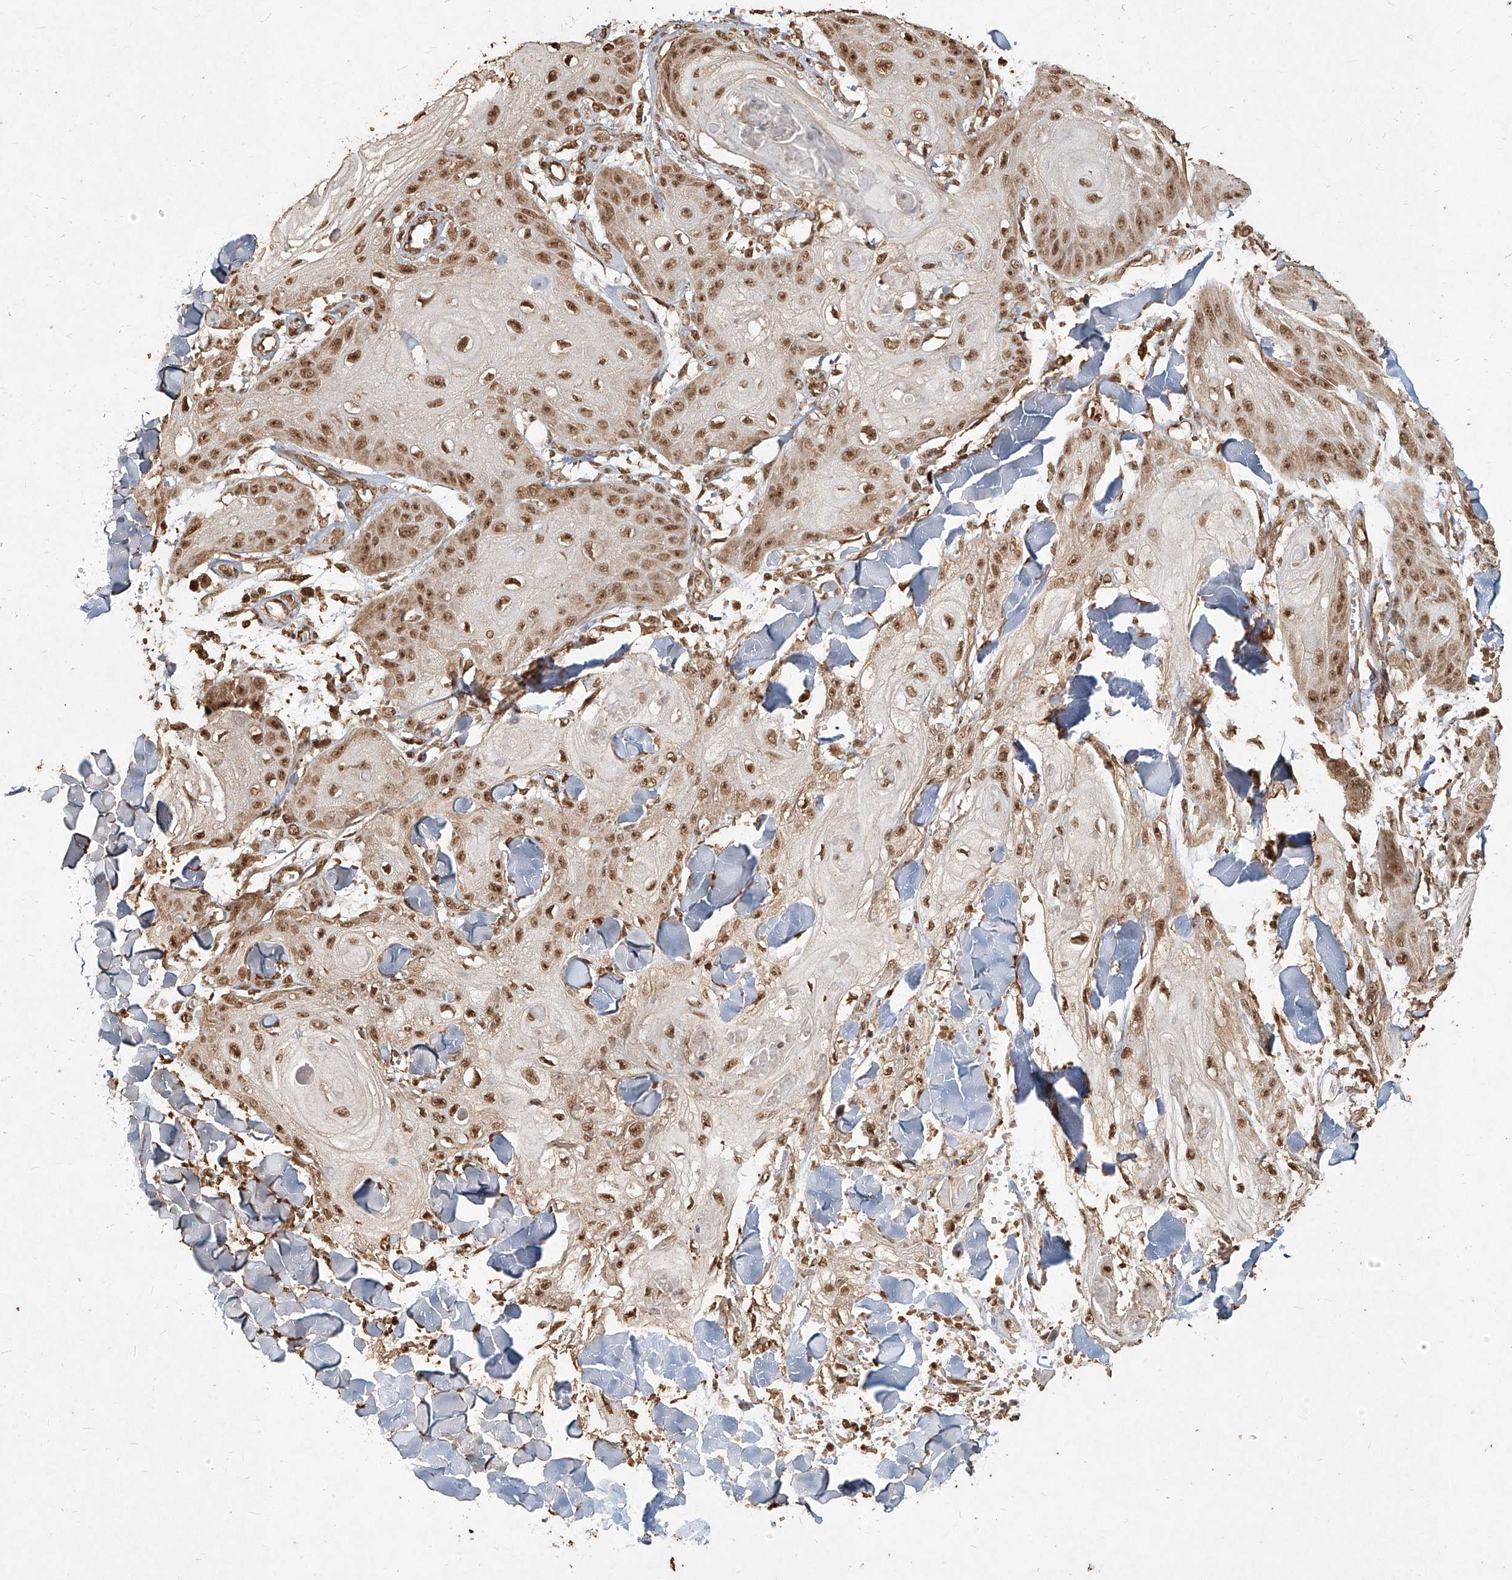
{"staining": {"intensity": "moderate", "quantity": ">75%", "location": "nuclear"}, "tissue": "skin cancer", "cell_type": "Tumor cells", "image_type": "cancer", "snomed": [{"axis": "morphology", "description": "Squamous cell carcinoma, NOS"}, {"axis": "topography", "description": "Skin"}], "caption": "This micrograph shows immunohistochemistry staining of human skin squamous cell carcinoma, with medium moderate nuclear expression in approximately >75% of tumor cells.", "gene": "UBE2K", "patient": {"sex": "male", "age": 74}}